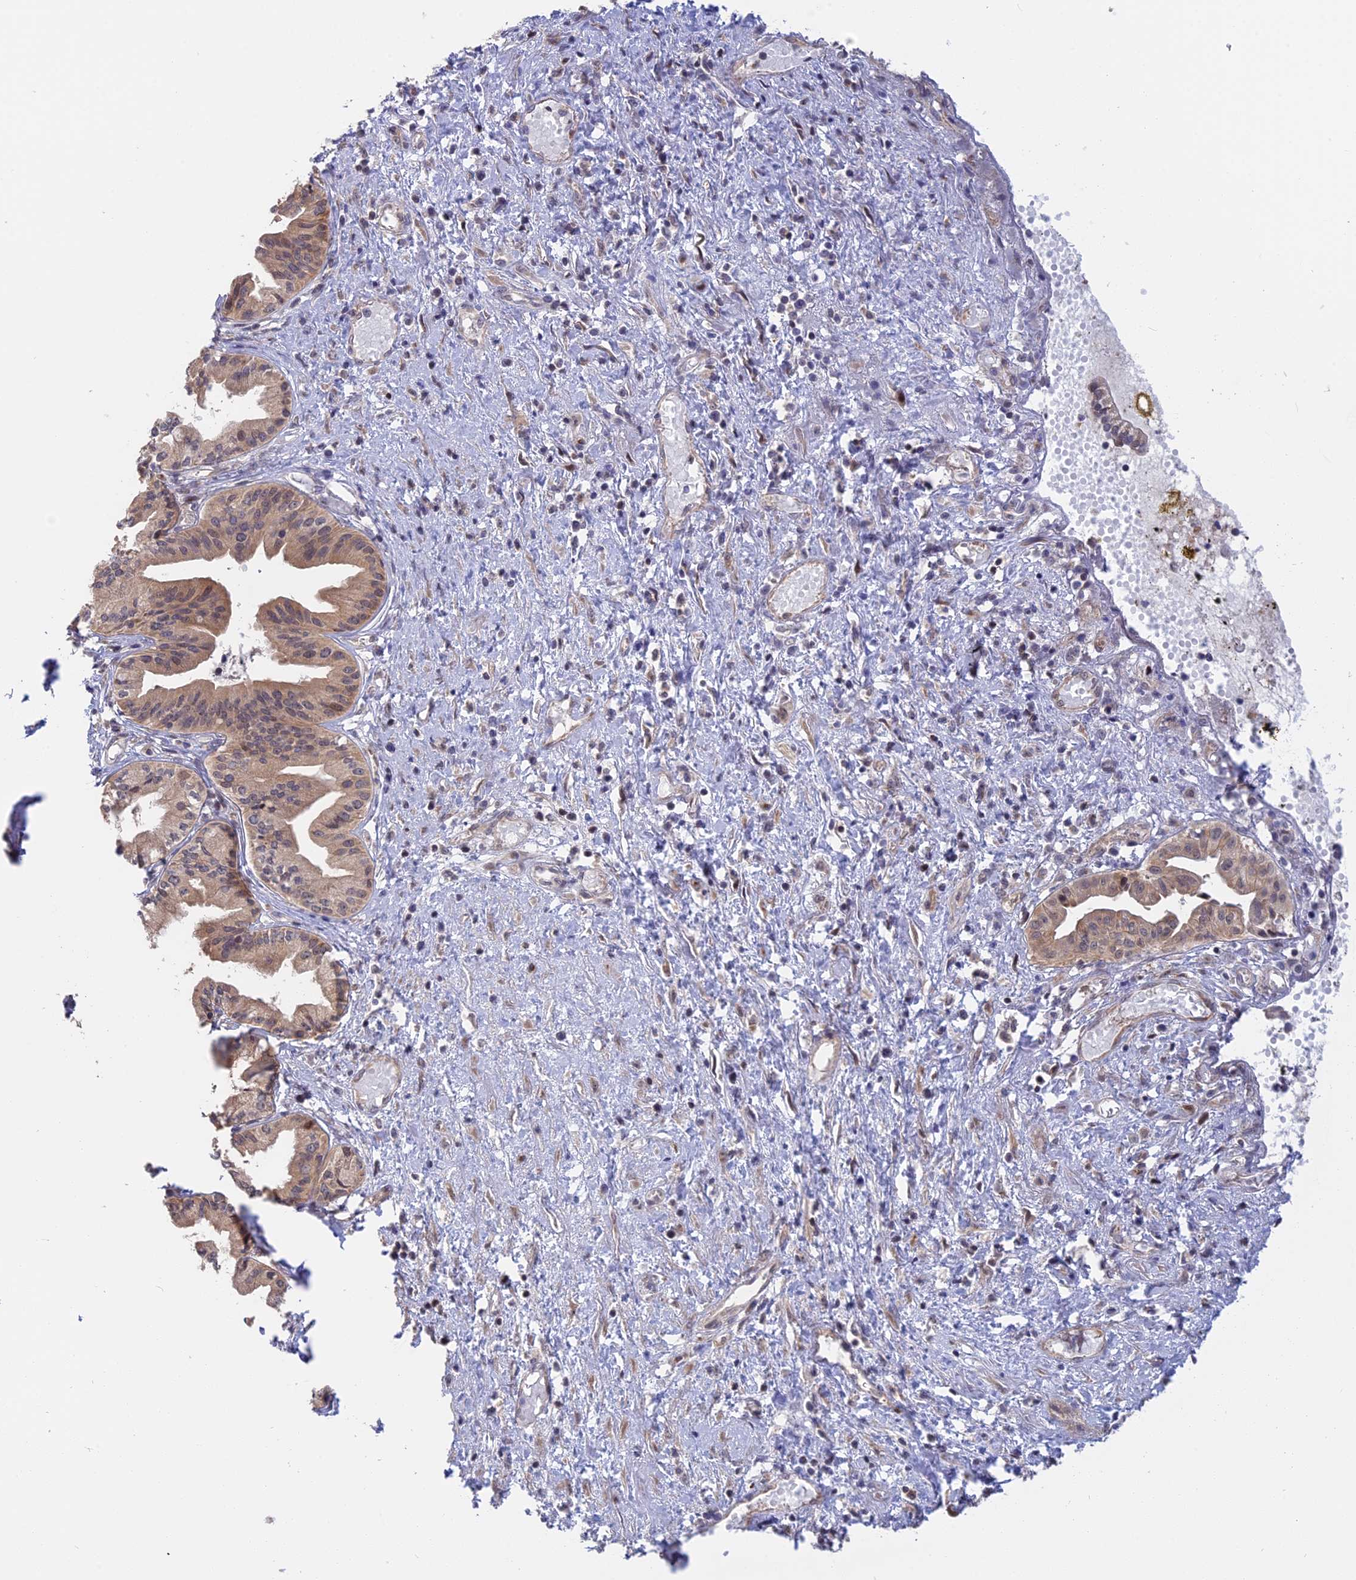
{"staining": {"intensity": "weak", "quantity": ">75%", "location": "cytoplasmic/membranous"}, "tissue": "pancreatic cancer", "cell_type": "Tumor cells", "image_type": "cancer", "snomed": [{"axis": "morphology", "description": "Adenocarcinoma, NOS"}, {"axis": "topography", "description": "Pancreas"}], "caption": "Adenocarcinoma (pancreatic) stained for a protein (brown) demonstrates weak cytoplasmic/membranous positive positivity in about >75% of tumor cells.", "gene": "GSKIP", "patient": {"sex": "female", "age": 50}}